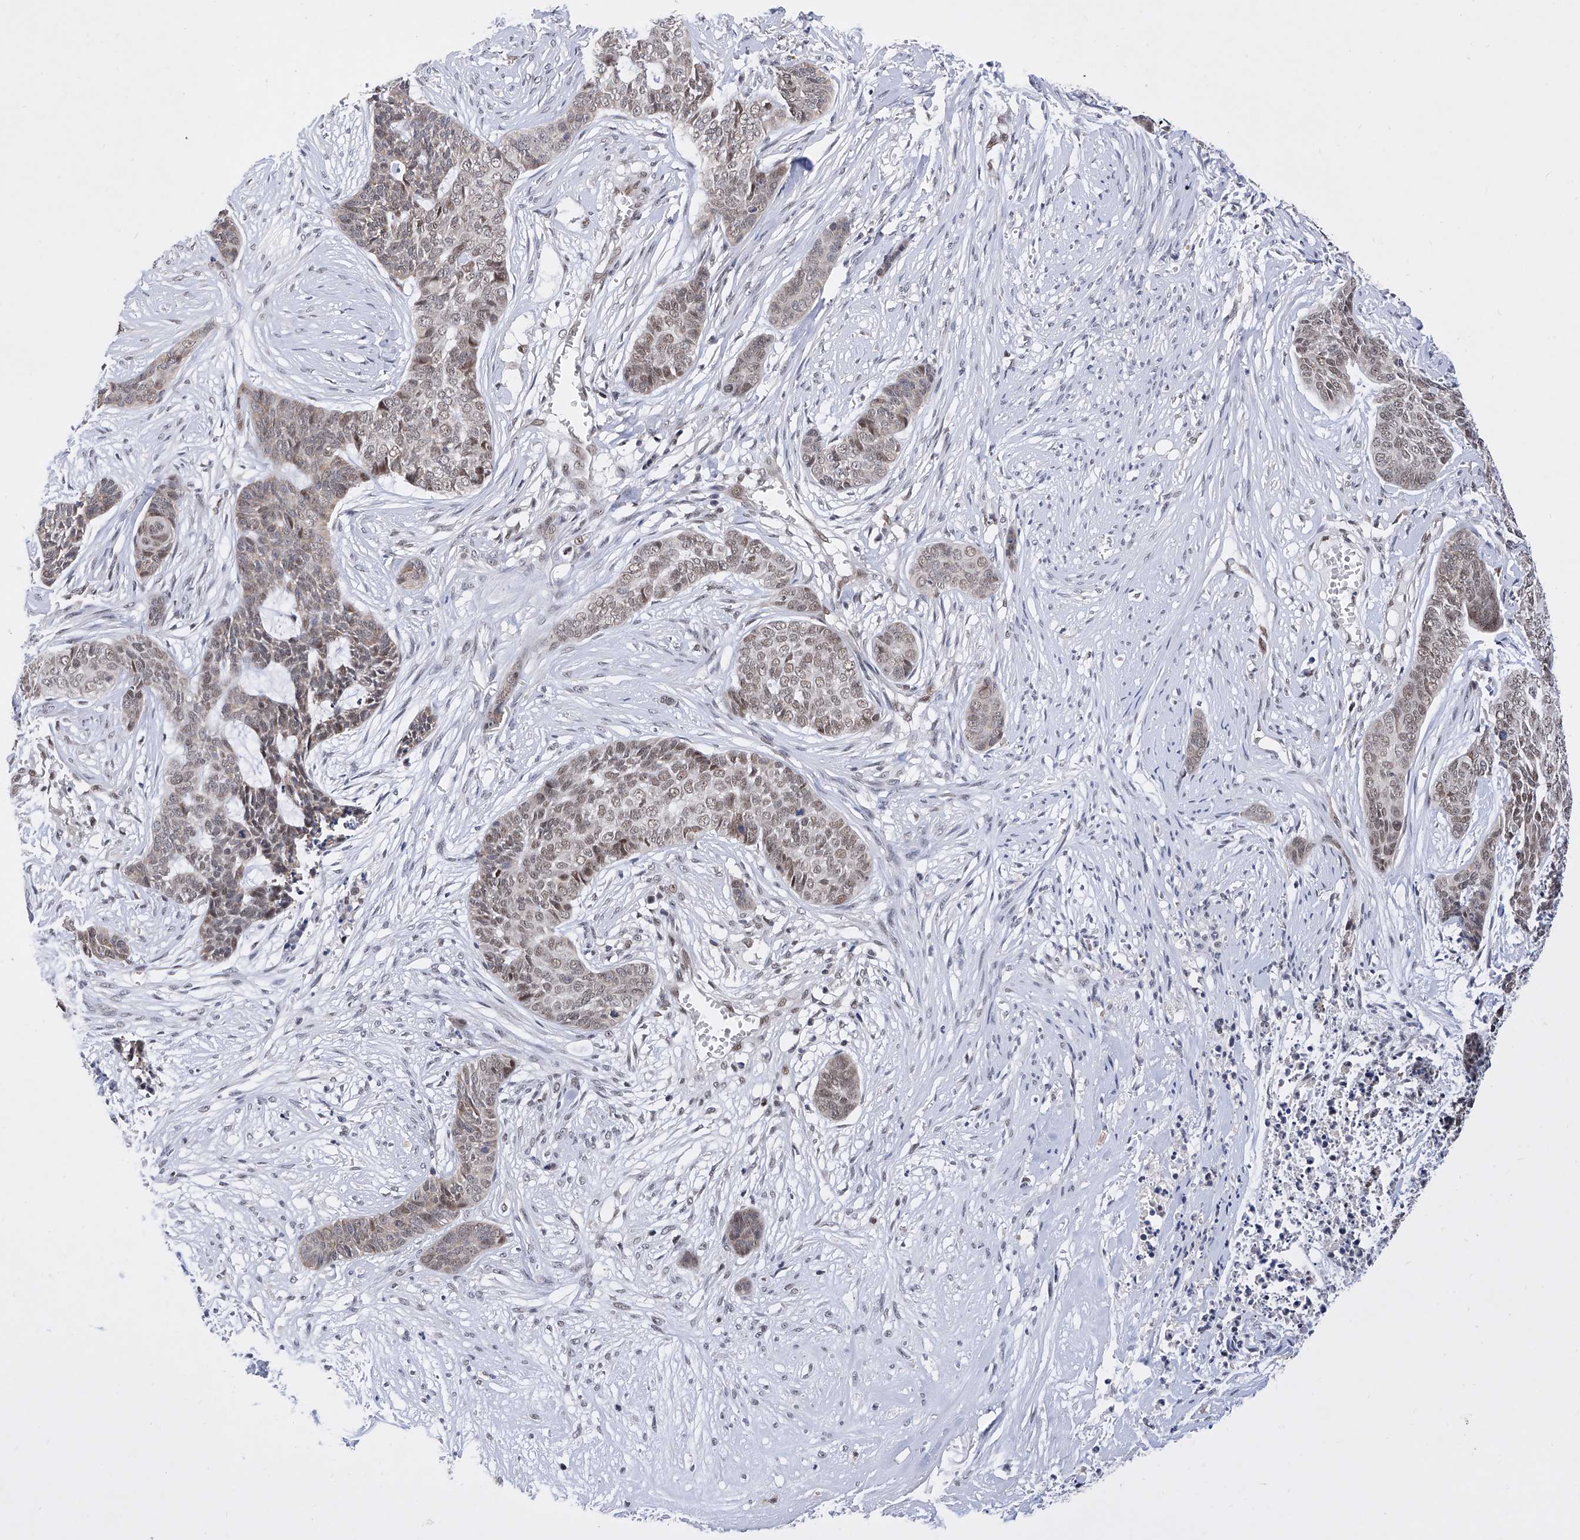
{"staining": {"intensity": "weak", "quantity": ">75%", "location": "nuclear"}, "tissue": "skin cancer", "cell_type": "Tumor cells", "image_type": "cancer", "snomed": [{"axis": "morphology", "description": "Basal cell carcinoma"}, {"axis": "topography", "description": "Skin"}], "caption": "The photomicrograph exhibits immunohistochemical staining of skin cancer (basal cell carcinoma). There is weak nuclear positivity is seen in about >75% of tumor cells.", "gene": "RAD54L", "patient": {"sex": "female", "age": 64}}